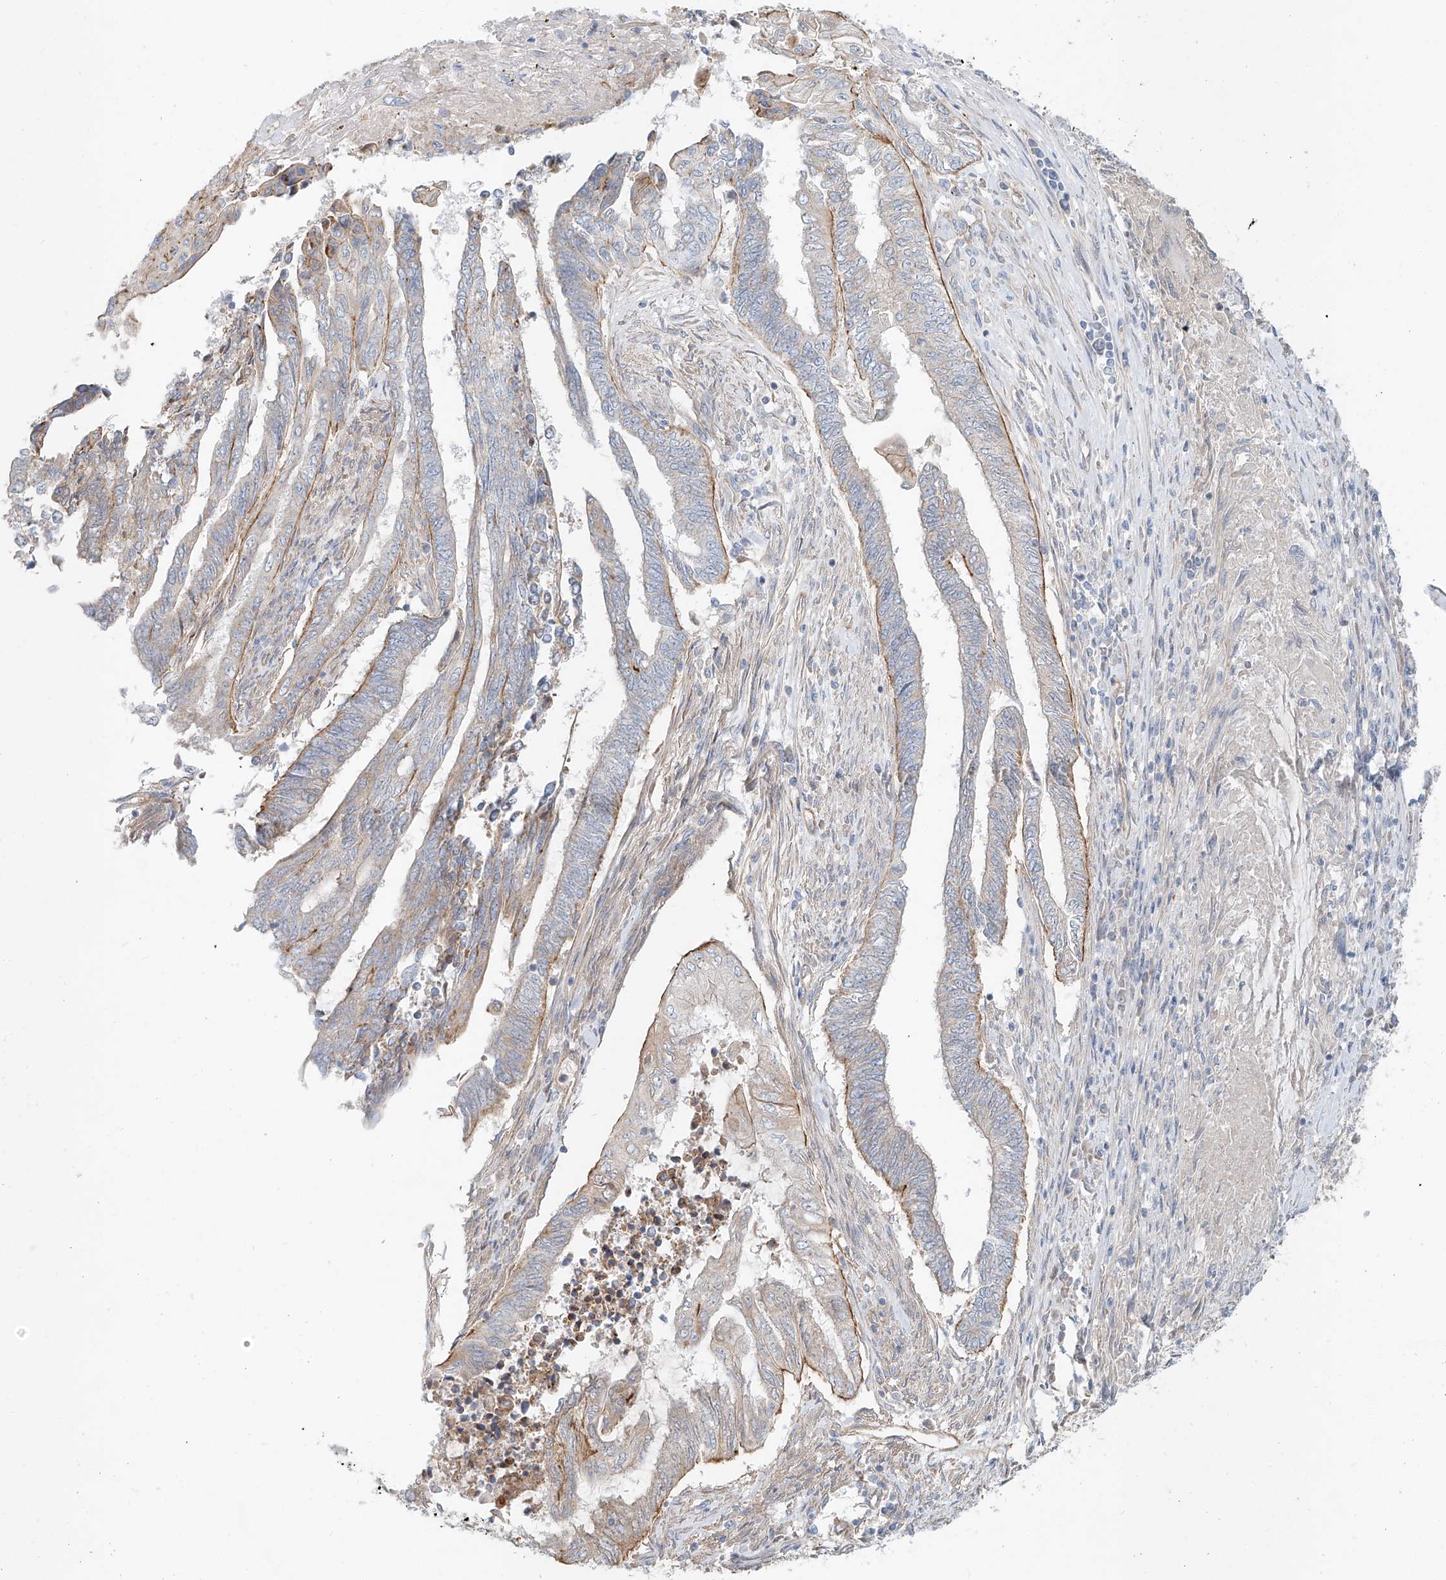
{"staining": {"intensity": "moderate", "quantity": "25%-75%", "location": "cytoplasmic/membranous"}, "tissue": "endometrial cancer", "cell_type": "Tumor cells", "image_type": "cancer", "snomed": [{"axis": "morphology", "description": "Adenocarcinoma, NOS"}, {"axis": "topography", "description": "Uterus"}, {"axis": "topography", "description": "Endometrium"}], "caption": "A brown stain highlights moderate cytoplasmic/membranous staining of a protein in endometrial cancer tumor cells.", "gene": "AJM1", "patient": {"sex": "female", "age": 70}}